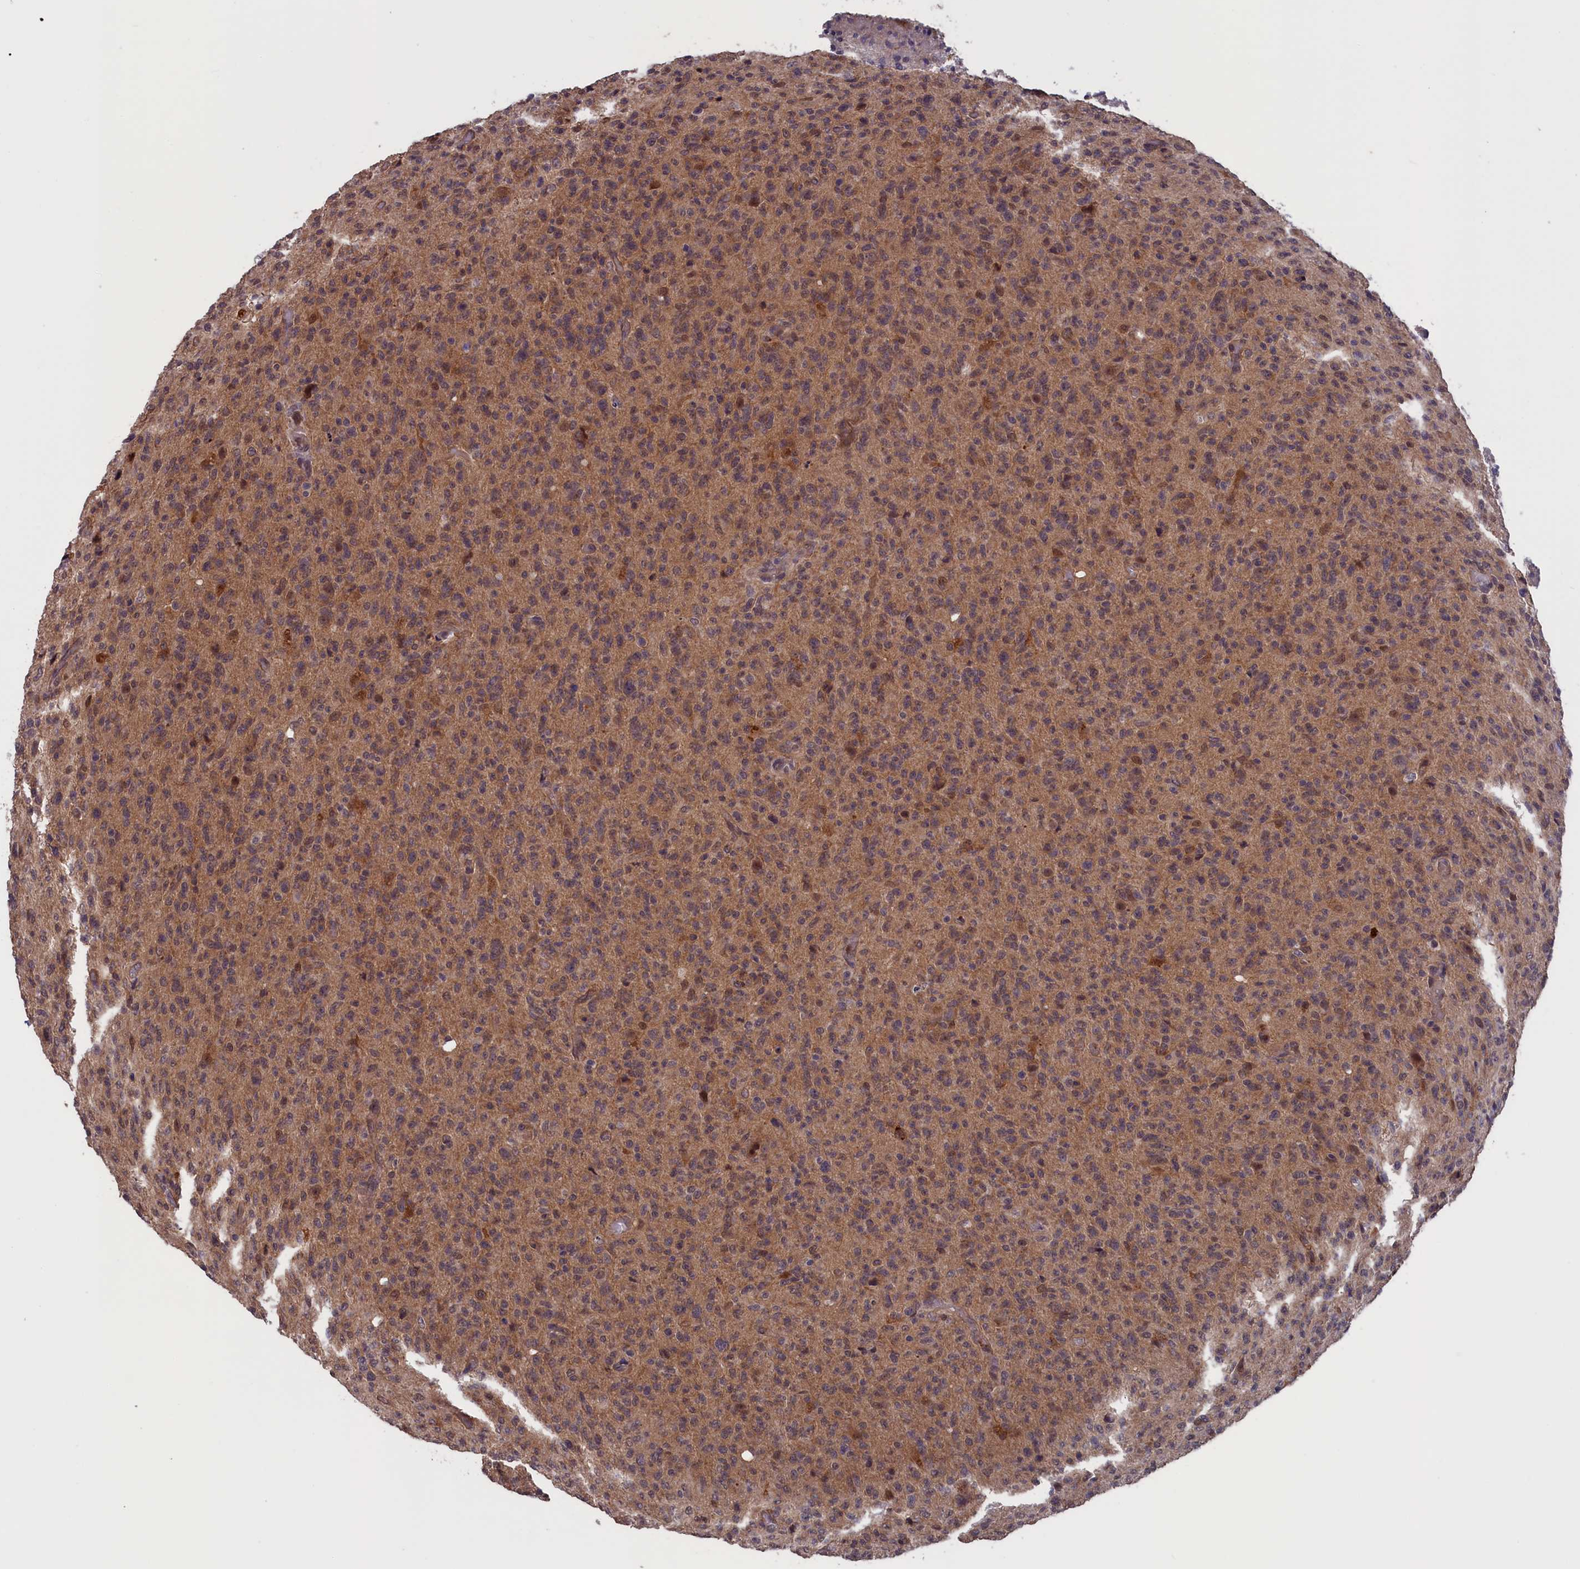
{"staining": {"intensity": "weak", "quantity": "25%-75%", "location": "cytoplasmic/membranous"}, "tissue": "glioma", "cell_type": "Tumor cells", "image_type": "cancer", "snomed": [{"axis": "morphology", "description": "Glioma, malignant, High grade"}, {"axis": "topography", "description": "Brain"}], "caption": "This is an image of IHC staining of high-grade glioma (malignant), which shows weak positivity in the cytoplasmic/membranous of tumor cells.", "gene": "PLP2", "patient": {"sex": "female", "age": 57}}